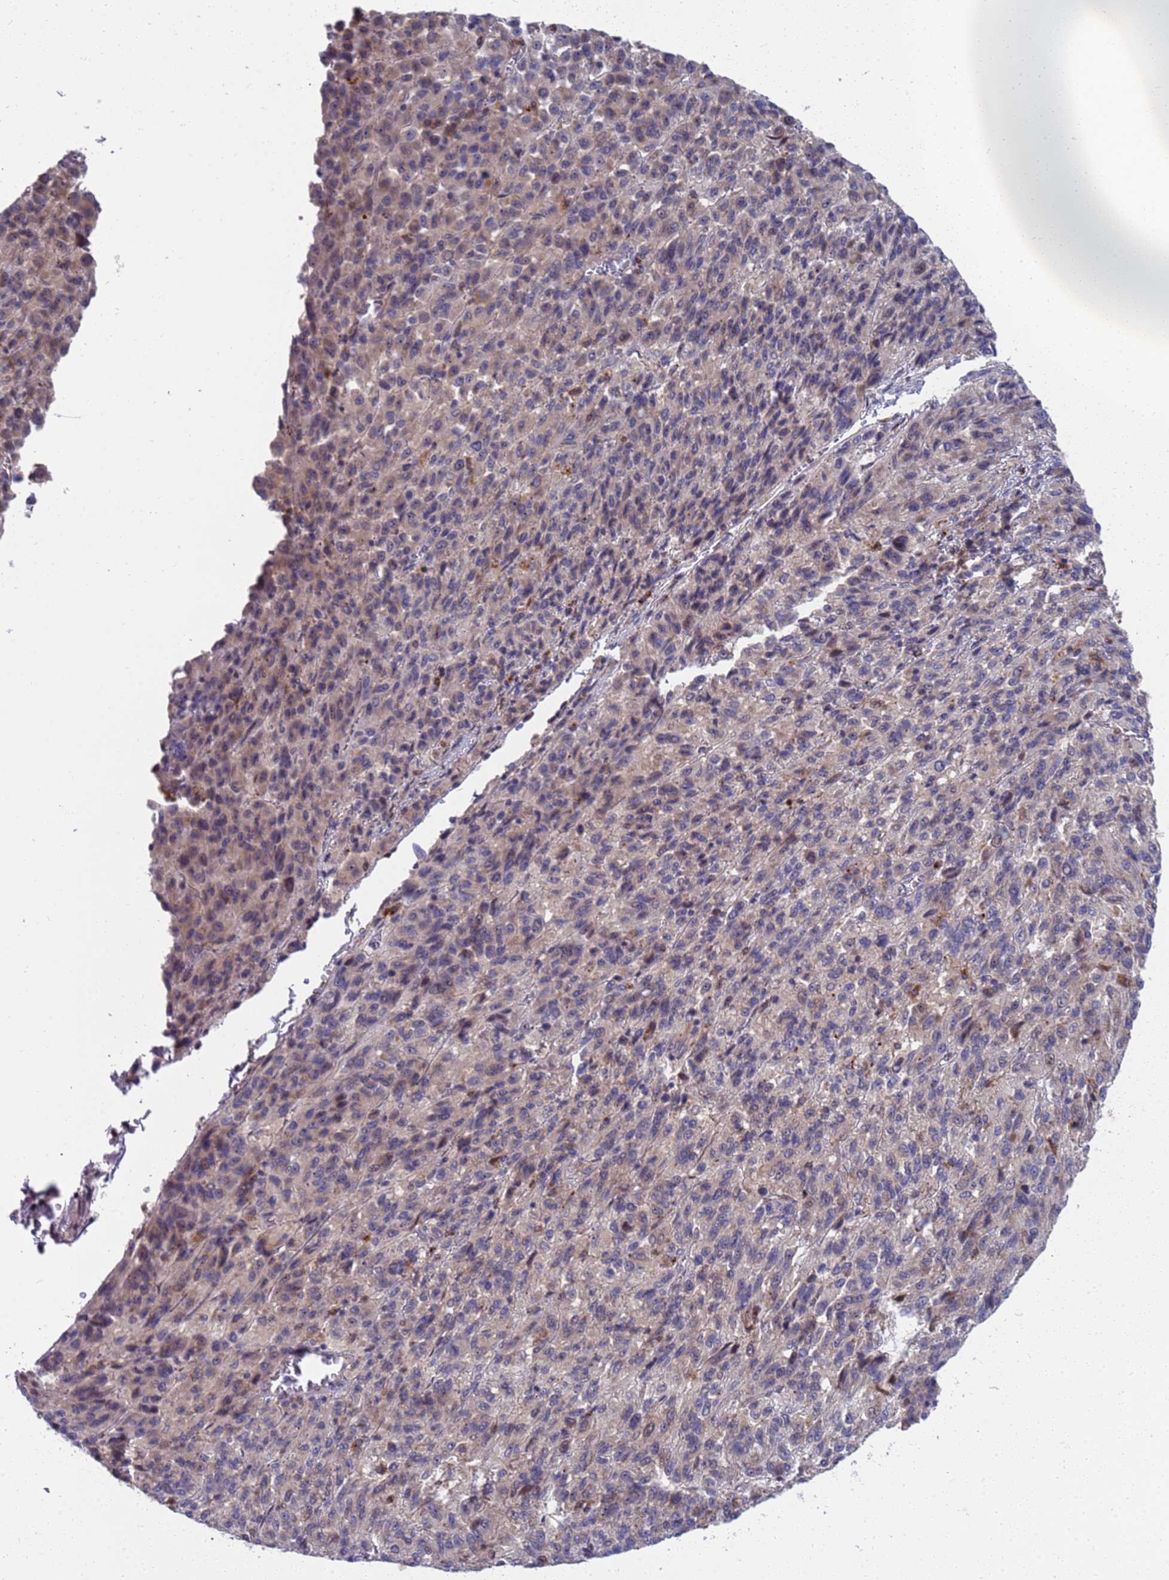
{"staining": {"intensity": "negative", "quantity": "none", "location": "none"}, "tissue": "melanoma", "cell_type": "Tumor cells", "image_type": "cancer", "snomed": [{"axis": "morphology", "description": "Malignant melanoma, Metastatic site"}, {"axis": "topography", "description": "Lung"}], "caption": "Protein analysis of melanoma displays no significant expression in tumor cells.", "gene": "ENOSF1", "patient": {"sex": "male", "age": 64}}